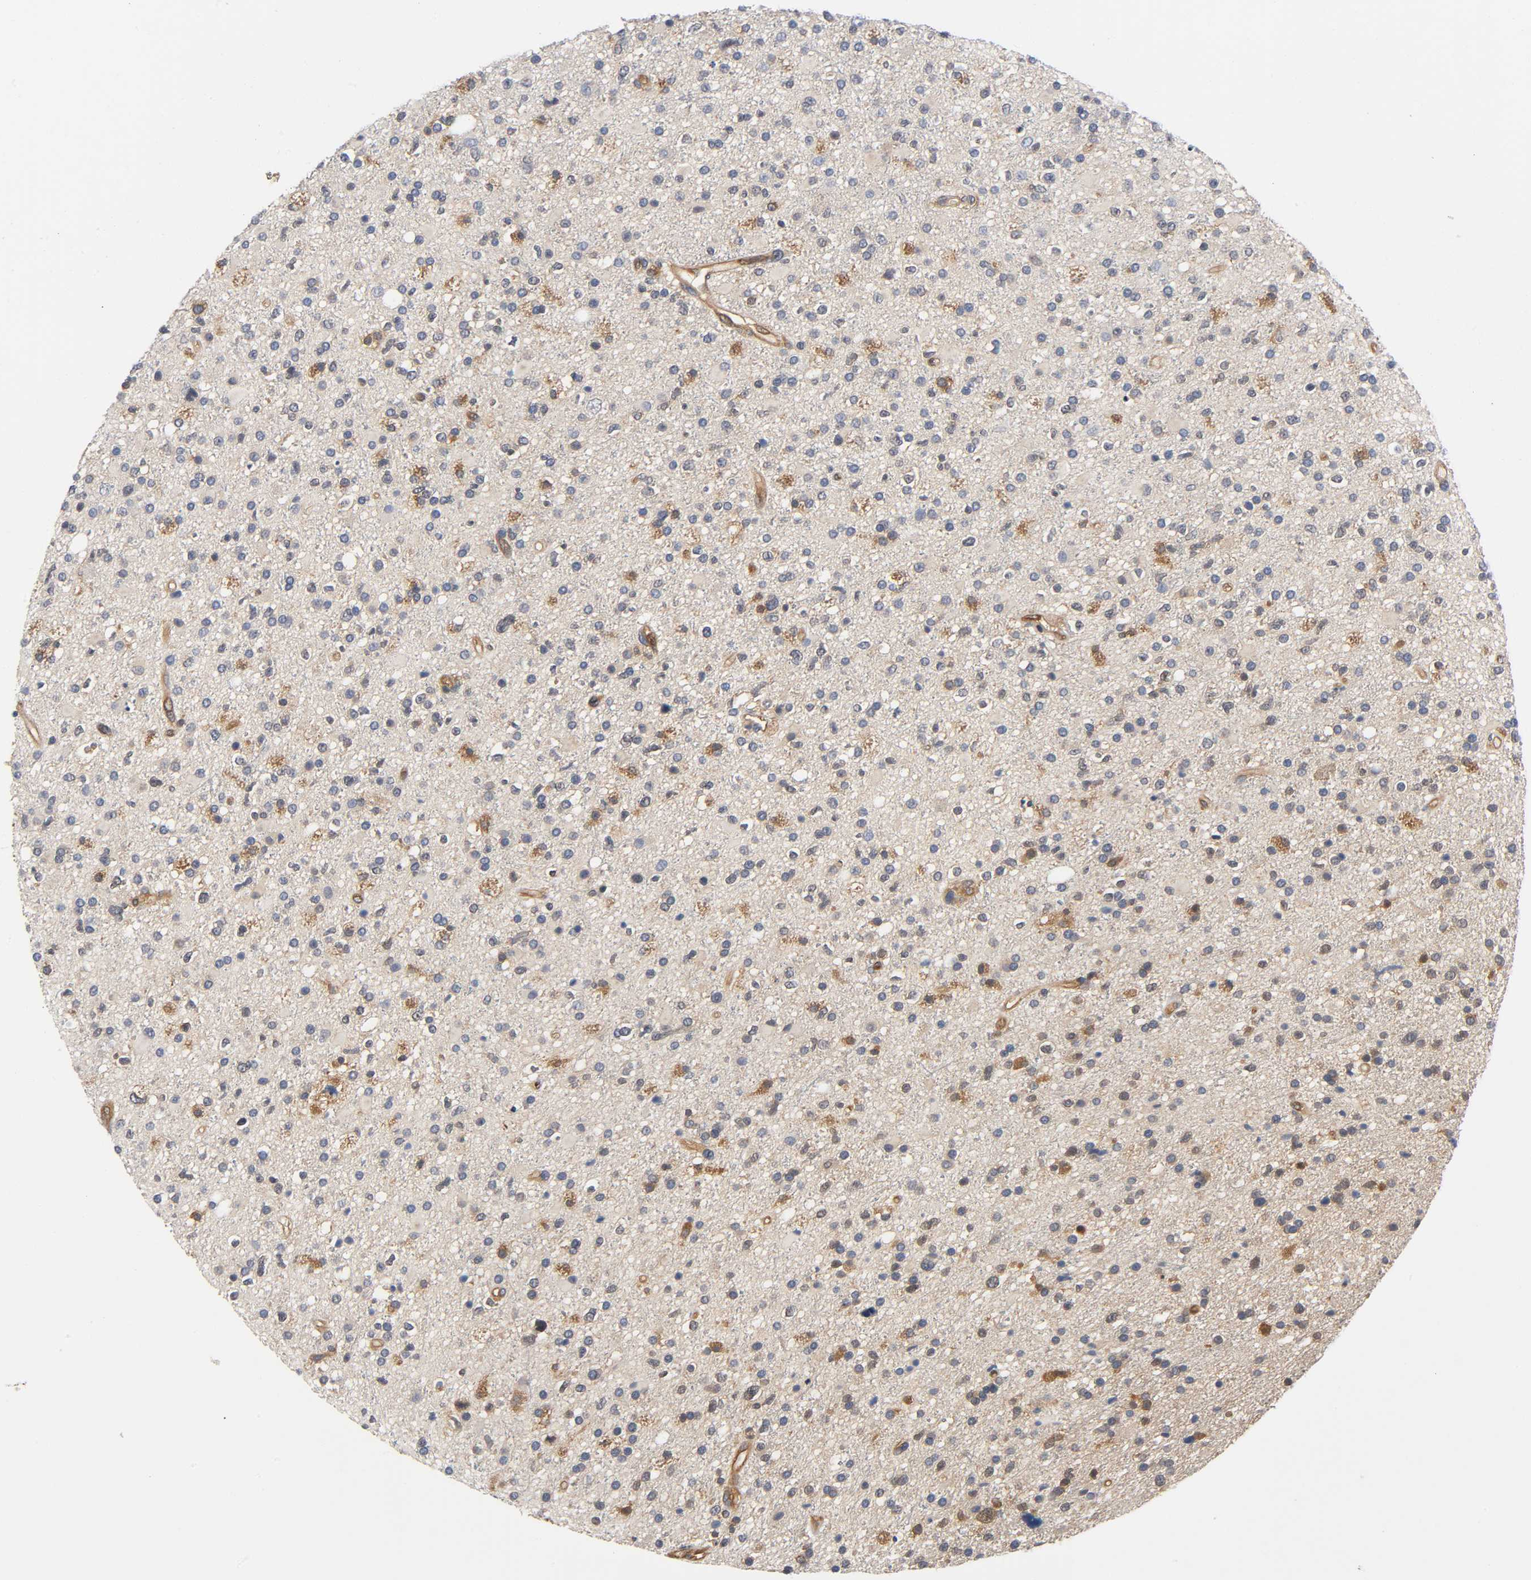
{"staining": {"intensity": "moderate", "quantity": "25%-75%", "location": "cytoplasmic/membranous"}, "tissue": "glioma", "cell_type": "Tumor cells", "image_type": "cancer", "snomed": [{"axis": "morphology", "description": "Glioma, malignant, High grade"}, {"axis": "topography", "description": "Brain"}], "caption": "High-grade glioma (malignant) was stained to show a protein in brown. There is medium levels of moderate cytoplasmic/membranous expression in approximately 25%-75% of tumor cells.", "gene": "PRKAB1", "patient": {"sex": "male", "age": 33}}